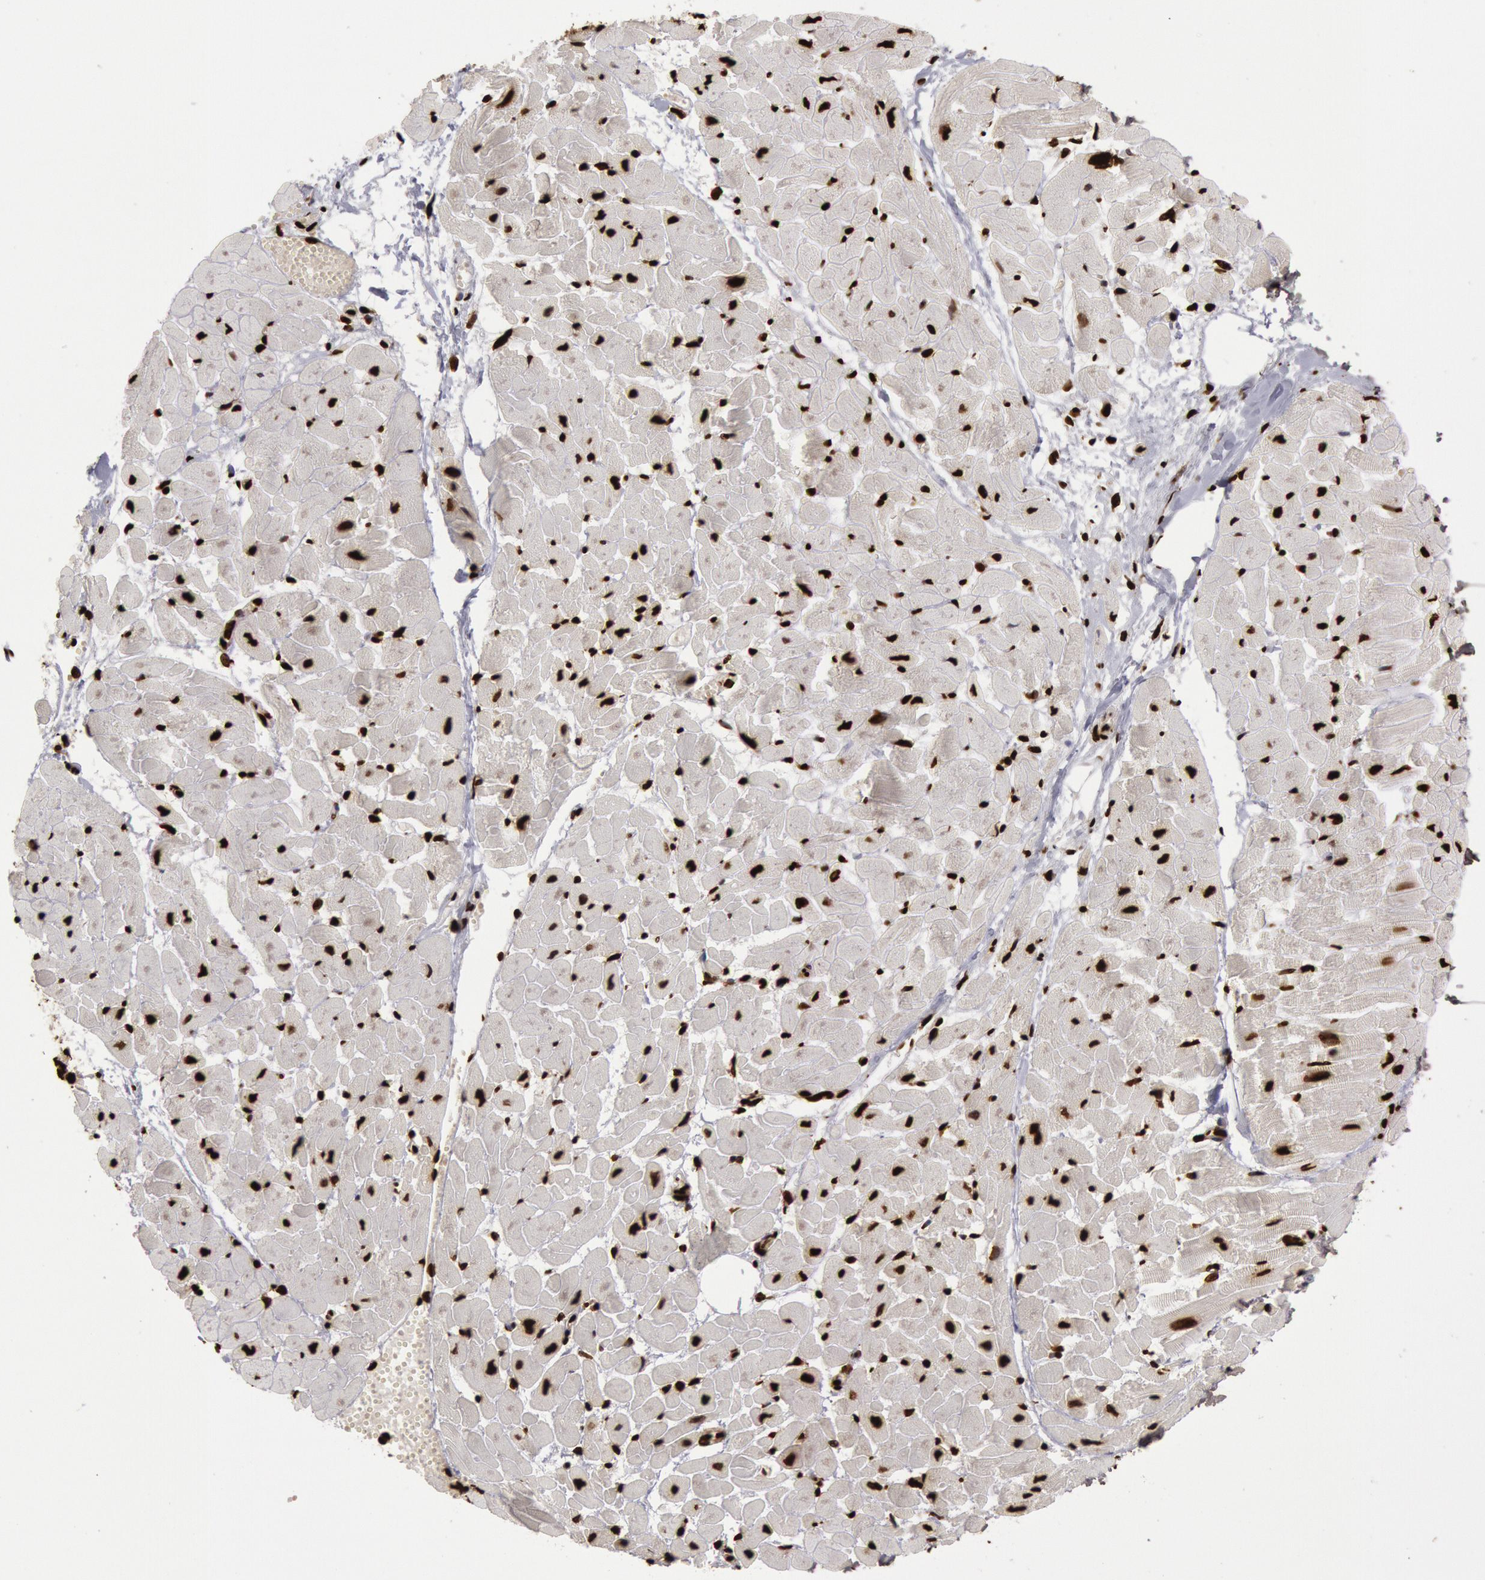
{"staining": {"intensity": "strong", "quantity": ">75%", "location": "nuclear"}, "tissue": "heart muscle", "cell_type": "Cardiomyocytes", "image_type": "normal", "snomed": [{"axis": "morphology", "description": "Normal tissue, NOS"}, {"axis": "topography", "description": "Heart"}], "caption": "Immunohistochemistry image of normal heart muscle: human heart muscle stained using immunohistochemistry (IHC) exhibits high levels of strong protein expression localized specifically in the nuclear of cardiomyocytes, appearing as a nuclear brown color.", "gene": "H3", "patient": {"sex": "female", "age": 19}}